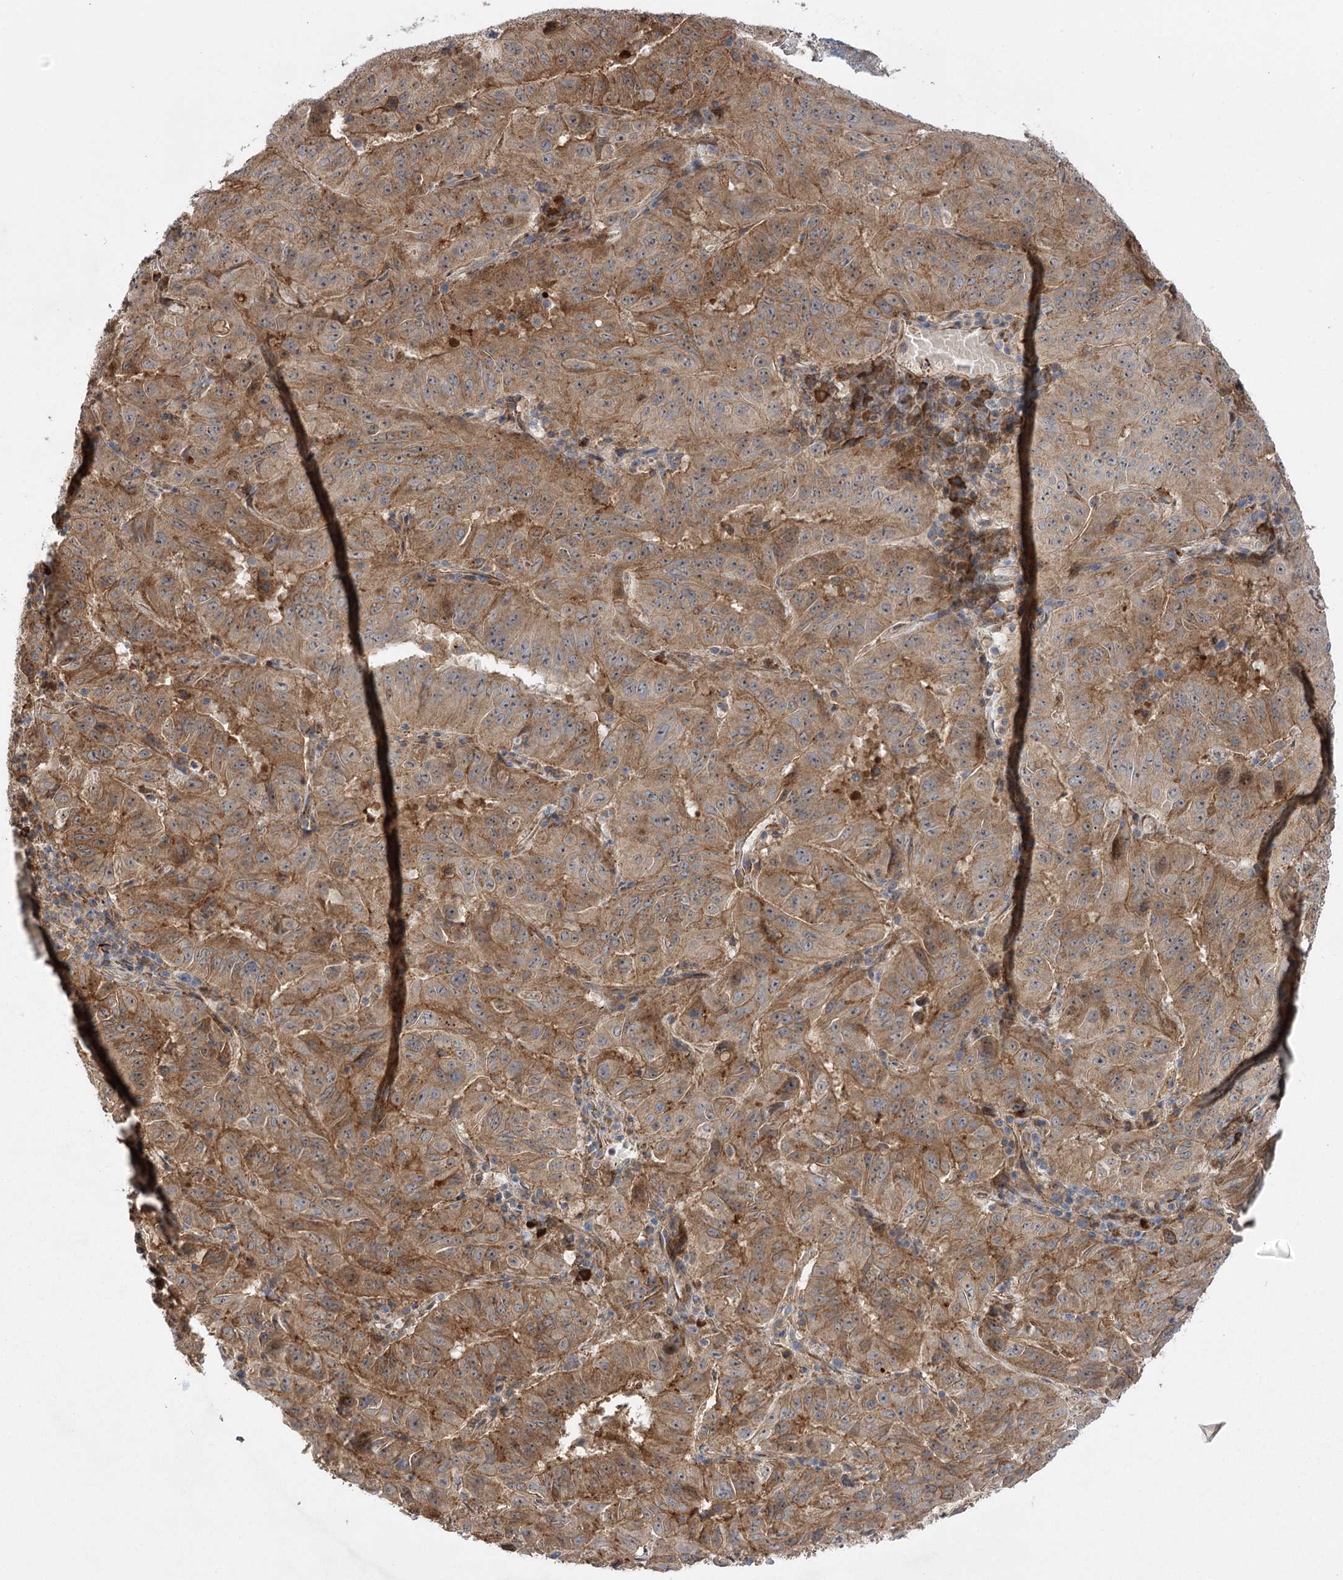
{"staining": {"intensity": "moderate", "quantity": ">75%", "location": "cytoplasmic/membranous"}, "tissue": "pancreatic cancer", "cell_type": "Tumor cells", "image_type": "cancer", "snomed": [{"axis": "morphology", "description": "Adenocarcinoma, NOS"}, {"axis": "topography", "description": "Pancreas"}], "caption": "This photomicrograph displays pancreatic cancer (adenocarcinoma) stained with IHC to label a protein in brown. The cytoplasmic/membranous of tumor cells show moderate positivity for the protein. Nuclei are counter-stained blue.", "gene": "KCNN2", "patient": {"sex": "male", "age": 63}}